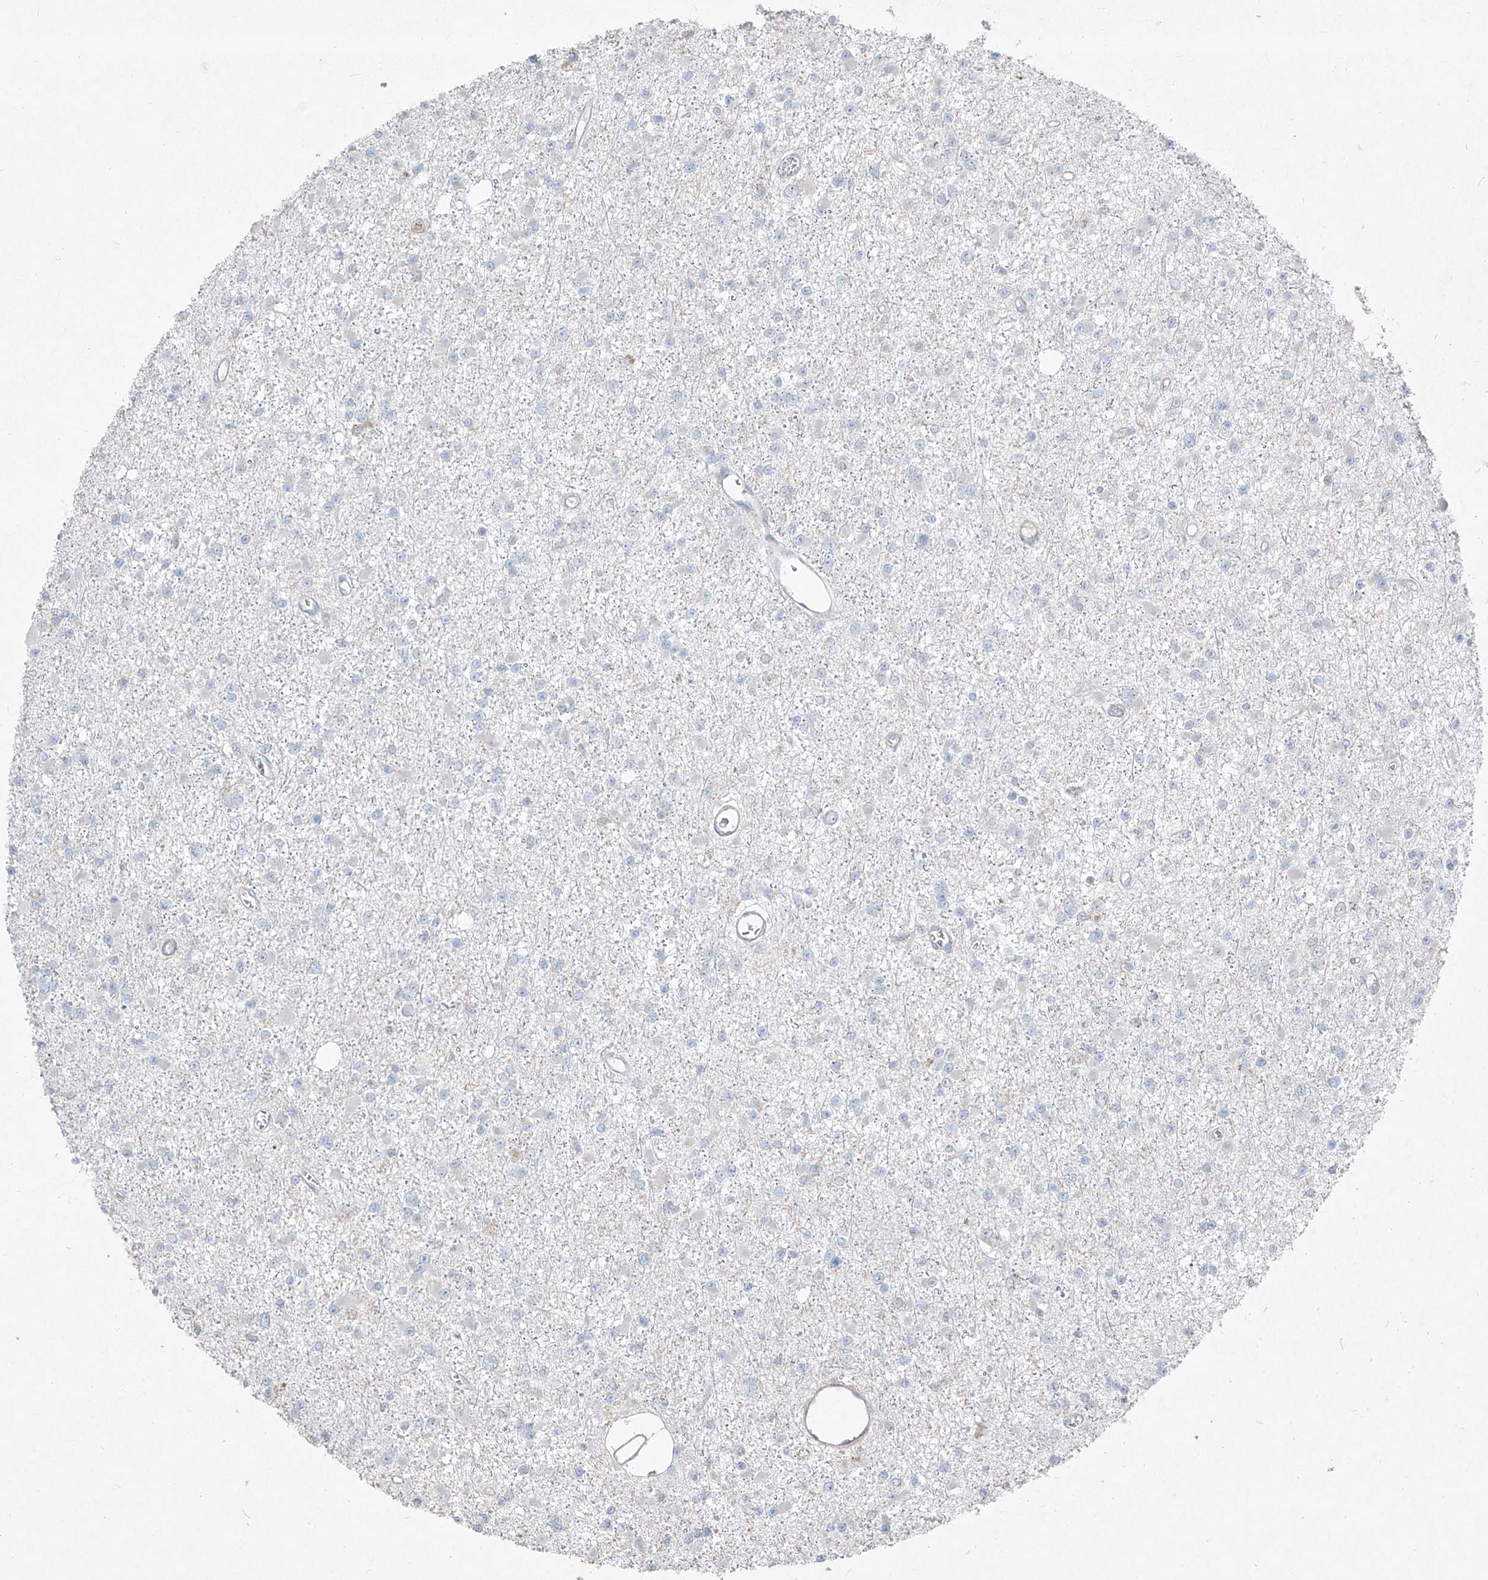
{"staining": {"intensity": "negative", "quantity": "none", "location": "none"}, "tissue": "glioma", "cell_type": "Tumor cells", "image_type": "cancer", "snomed": [{"axis": "morphology", "description": "Glioma, malignant, Low grade"}, {"axis": "topography", "description": "Brain"}], "caption": "Human malignant low-grade glioma stained for a protein using immunohistochemistry exhibits no expression in tumor cells.", "gene": "UFD1", "patient": {"sex": "female", "age": 22}}